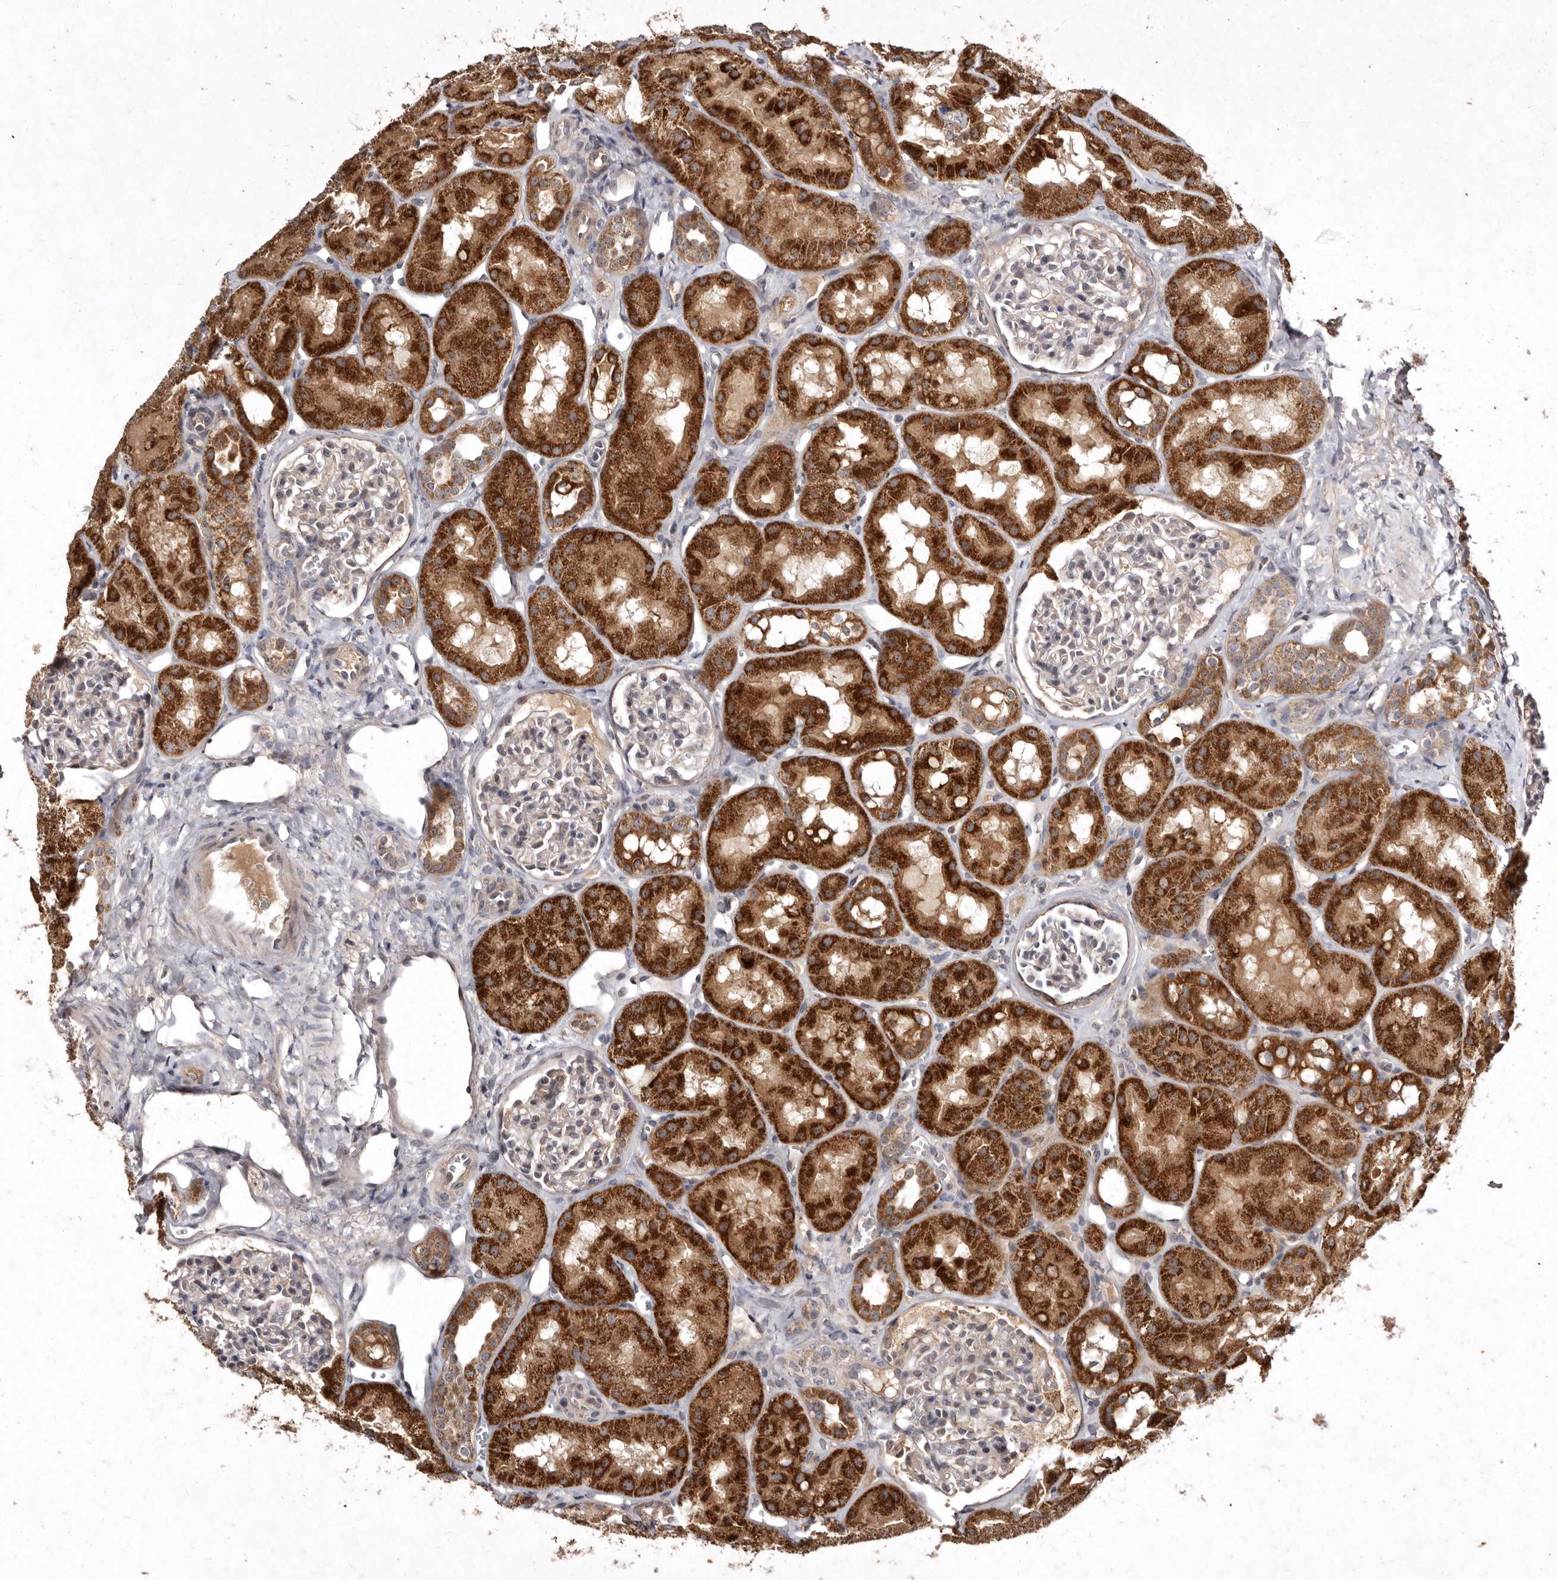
{"staining": {"intensity": "weak", "quantity": "<25%", "location": "cytoplasmic/membranous"}, "tissue": "kidney", "cell_type": "Cells in glomeruli", "image_type": "normal", "snomed": [{"axis": "morphology", "description": "Normal tissue, NOS"}, {"axis": "topography", "description": "Kidney"}], "caption": "IHC image of benign kidney: human kidney stained with DAB demonstrates no significant protein staining in cells in glomeruli.", "gene": "FLAD1", "patient": {"sex": "male", "age": 16}}